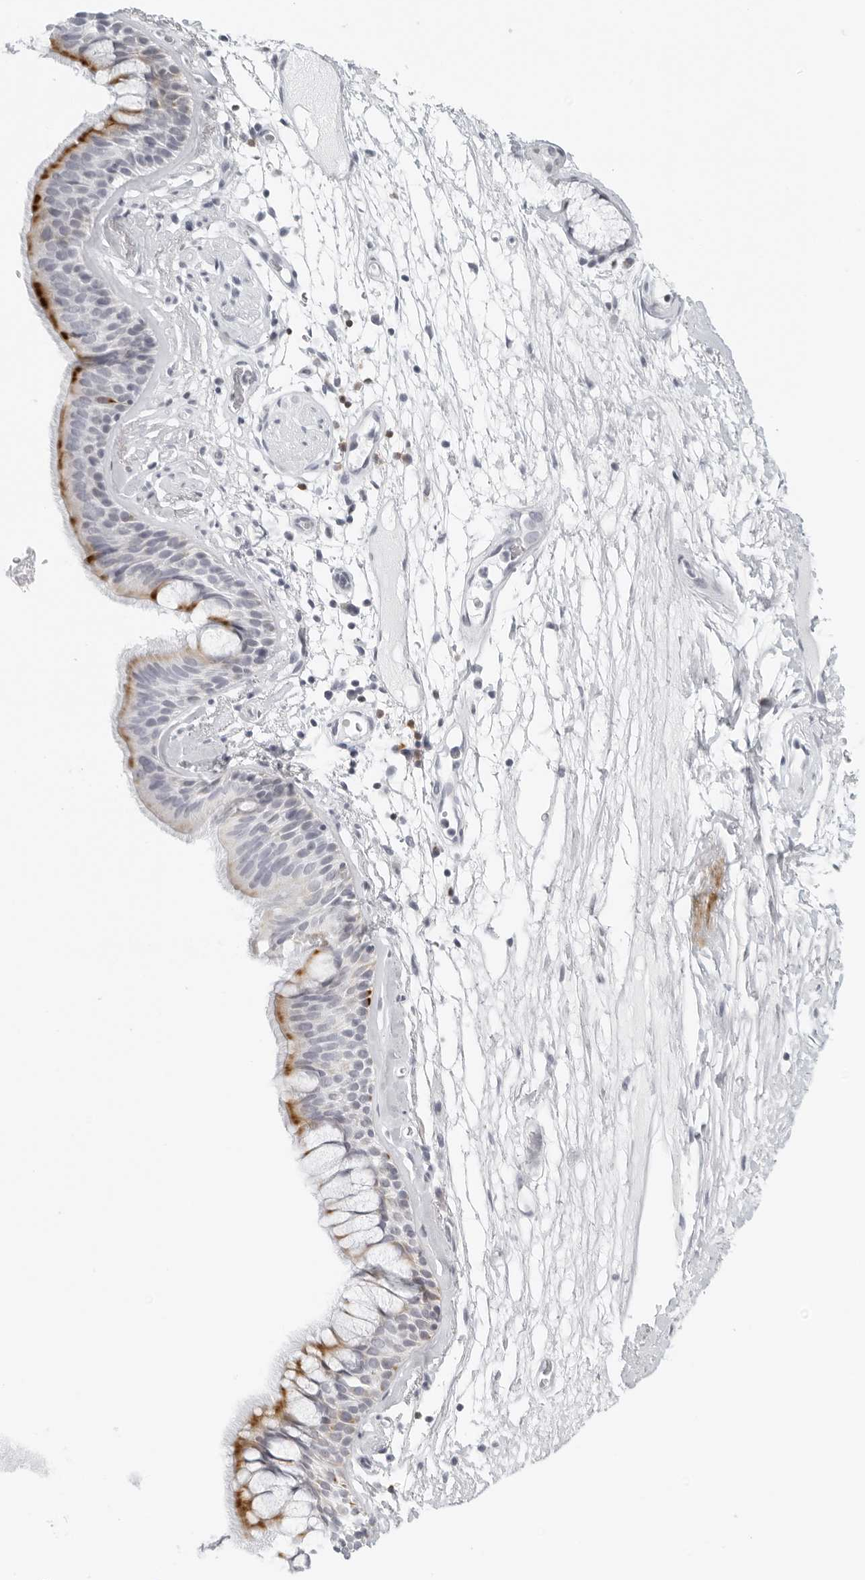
{"staining": {"intensity": "moderate", "quantity": "25%-75%", "location": "cytoplasmic/membranous"}, "tissue": "bronchus", "cell_type": "Respiratory epithelial cells", "image_type": "normal", "snomed": [{"axis": "morphology", "description": "Normal tissue, NOS"}, {"axis": "topography", "description": "Cartilage tissue"}], "caption": "Benign bronchus exhibits moderate cytoplasmic/membranous staining in approximately 25%-75% of respiratory epithelial cells (Brightfield microscopy of DAB IHC at high magnification)..", "gene": "RPS6KC1", "patient": {"sex": "female", "age": 63}}